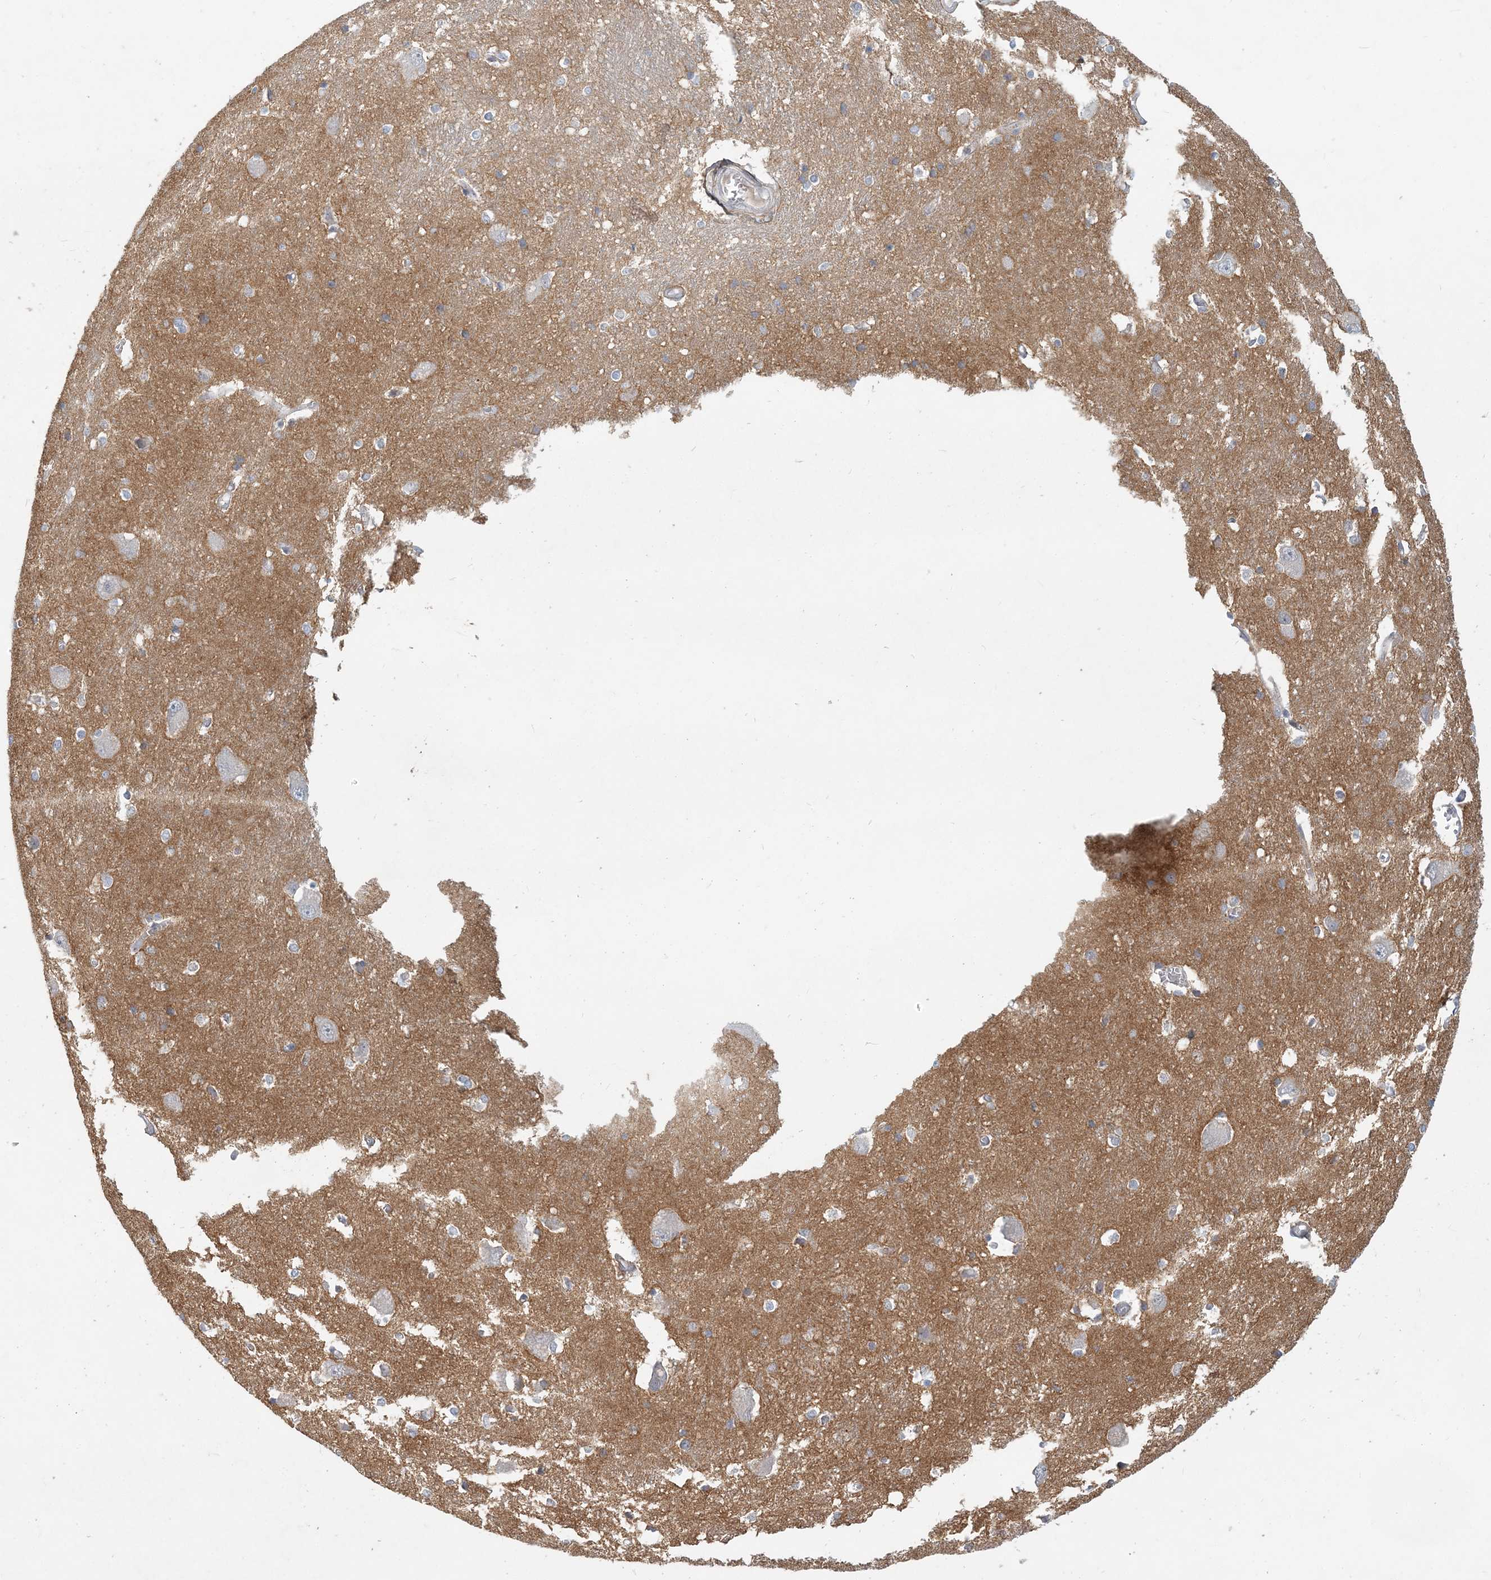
{"staining": {"intensity": "negative", "quantity": "none", "location": "none"}, "tissue": "caudate", "cell_type": "Glial cells", "image_type": "normal", "snomed": [{"axis": "morphology", "description": "Normal tissue, NOS"}, {"axis": "topography", "description": "Lateral ventricle wall"}], "caption": "IHC of benign caudate shows no expression in glial cells.", "gene": "GMPPA", "patient": {"sex": "male", "age": 37}}